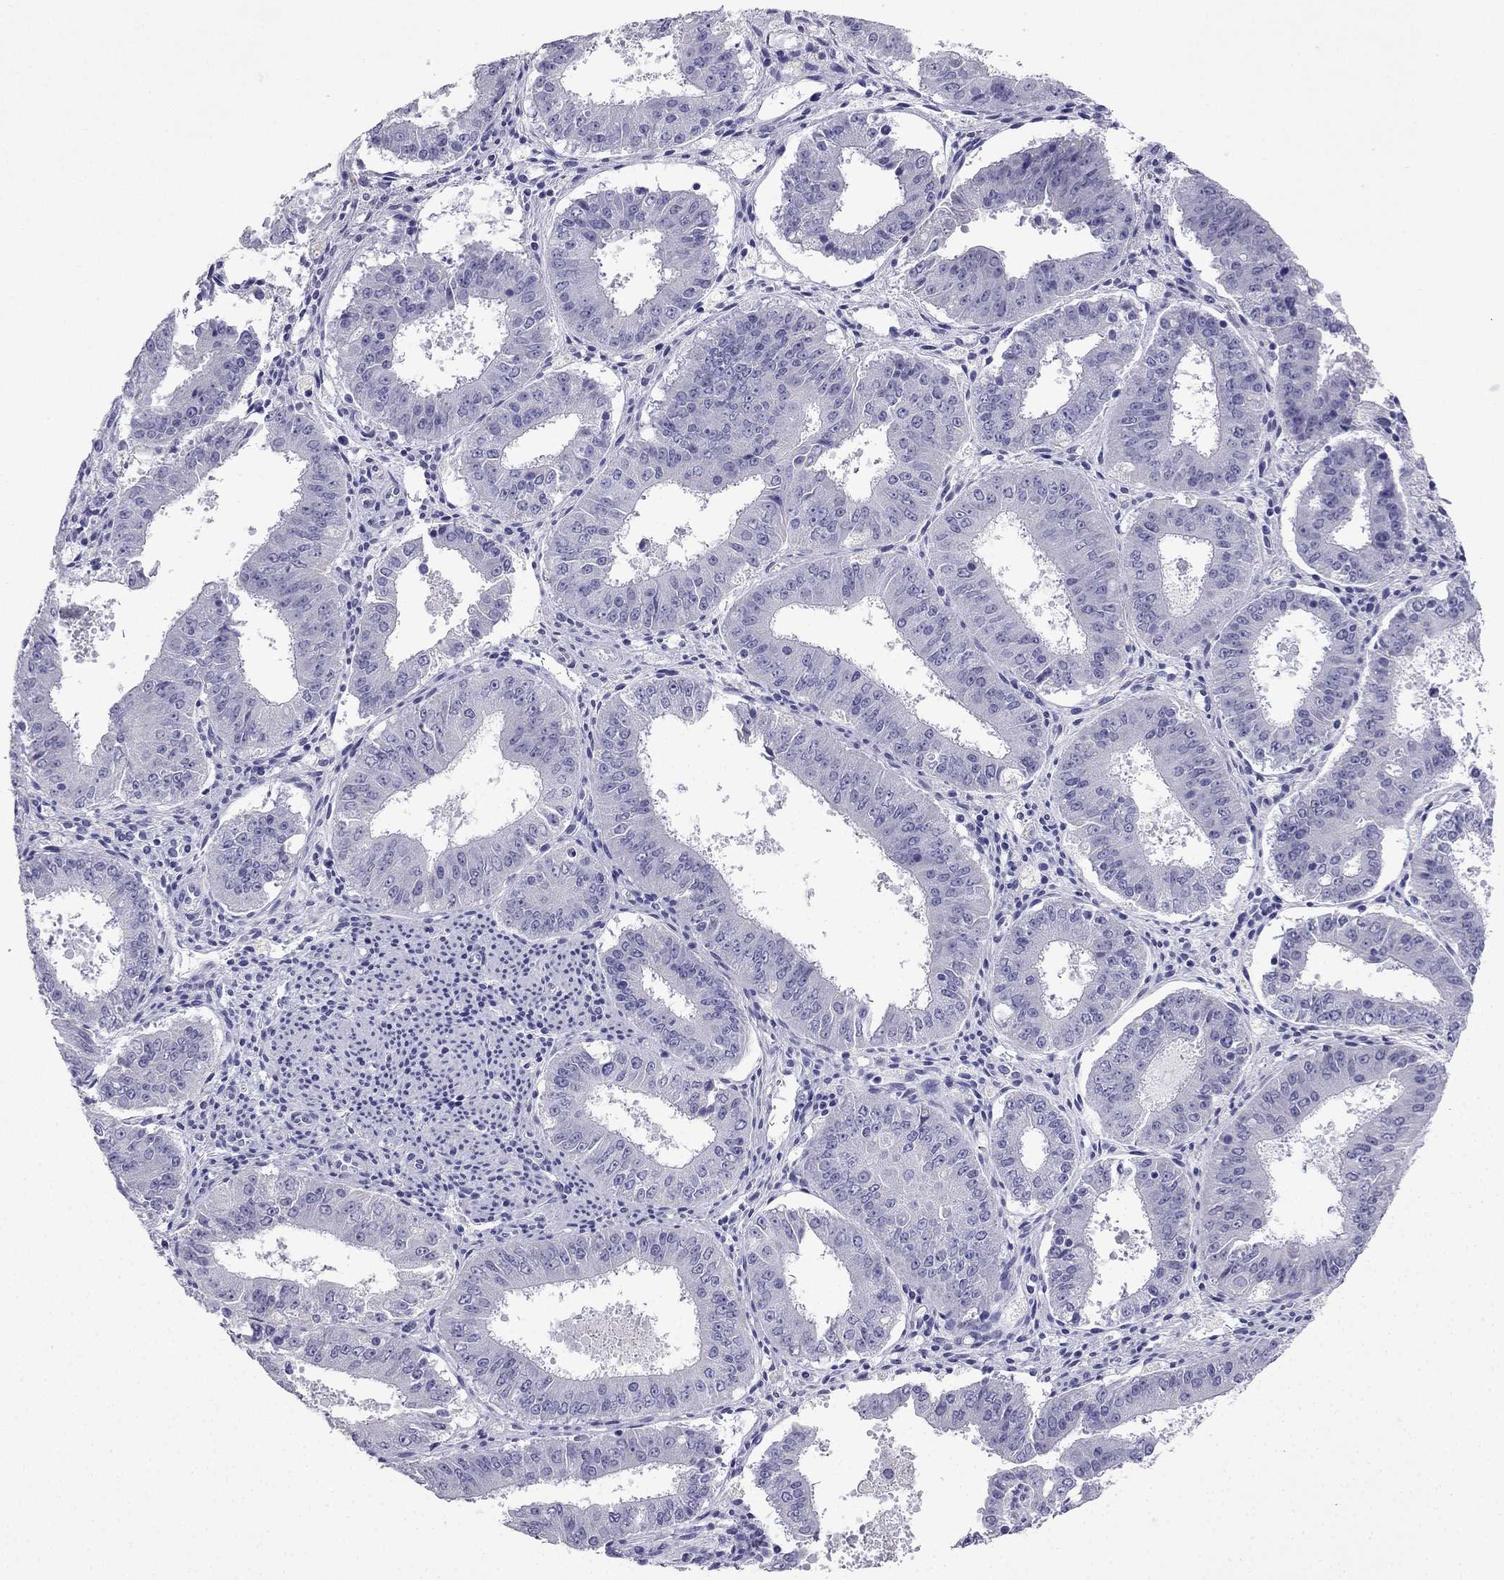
{"staining": {"intensity": "negative", "quantity": "none", "location": "none"}, "tissue": "ovarian cancer", "cell_type": "Tumor cells", "image_type": "cancer", "snomed": [{"axis": "morphology", "description": "Carcinoma, endometroid"}, {"axis": "topography", "description": "Ovary"}], "caption": "A high-resolution micrograph shows IHC staining of endometroid carcinoma (ovarian), which shows no significant positivity in tumor cells.", "gene": "NPTX1", "patient": {"sex": "female", "age": 42}}